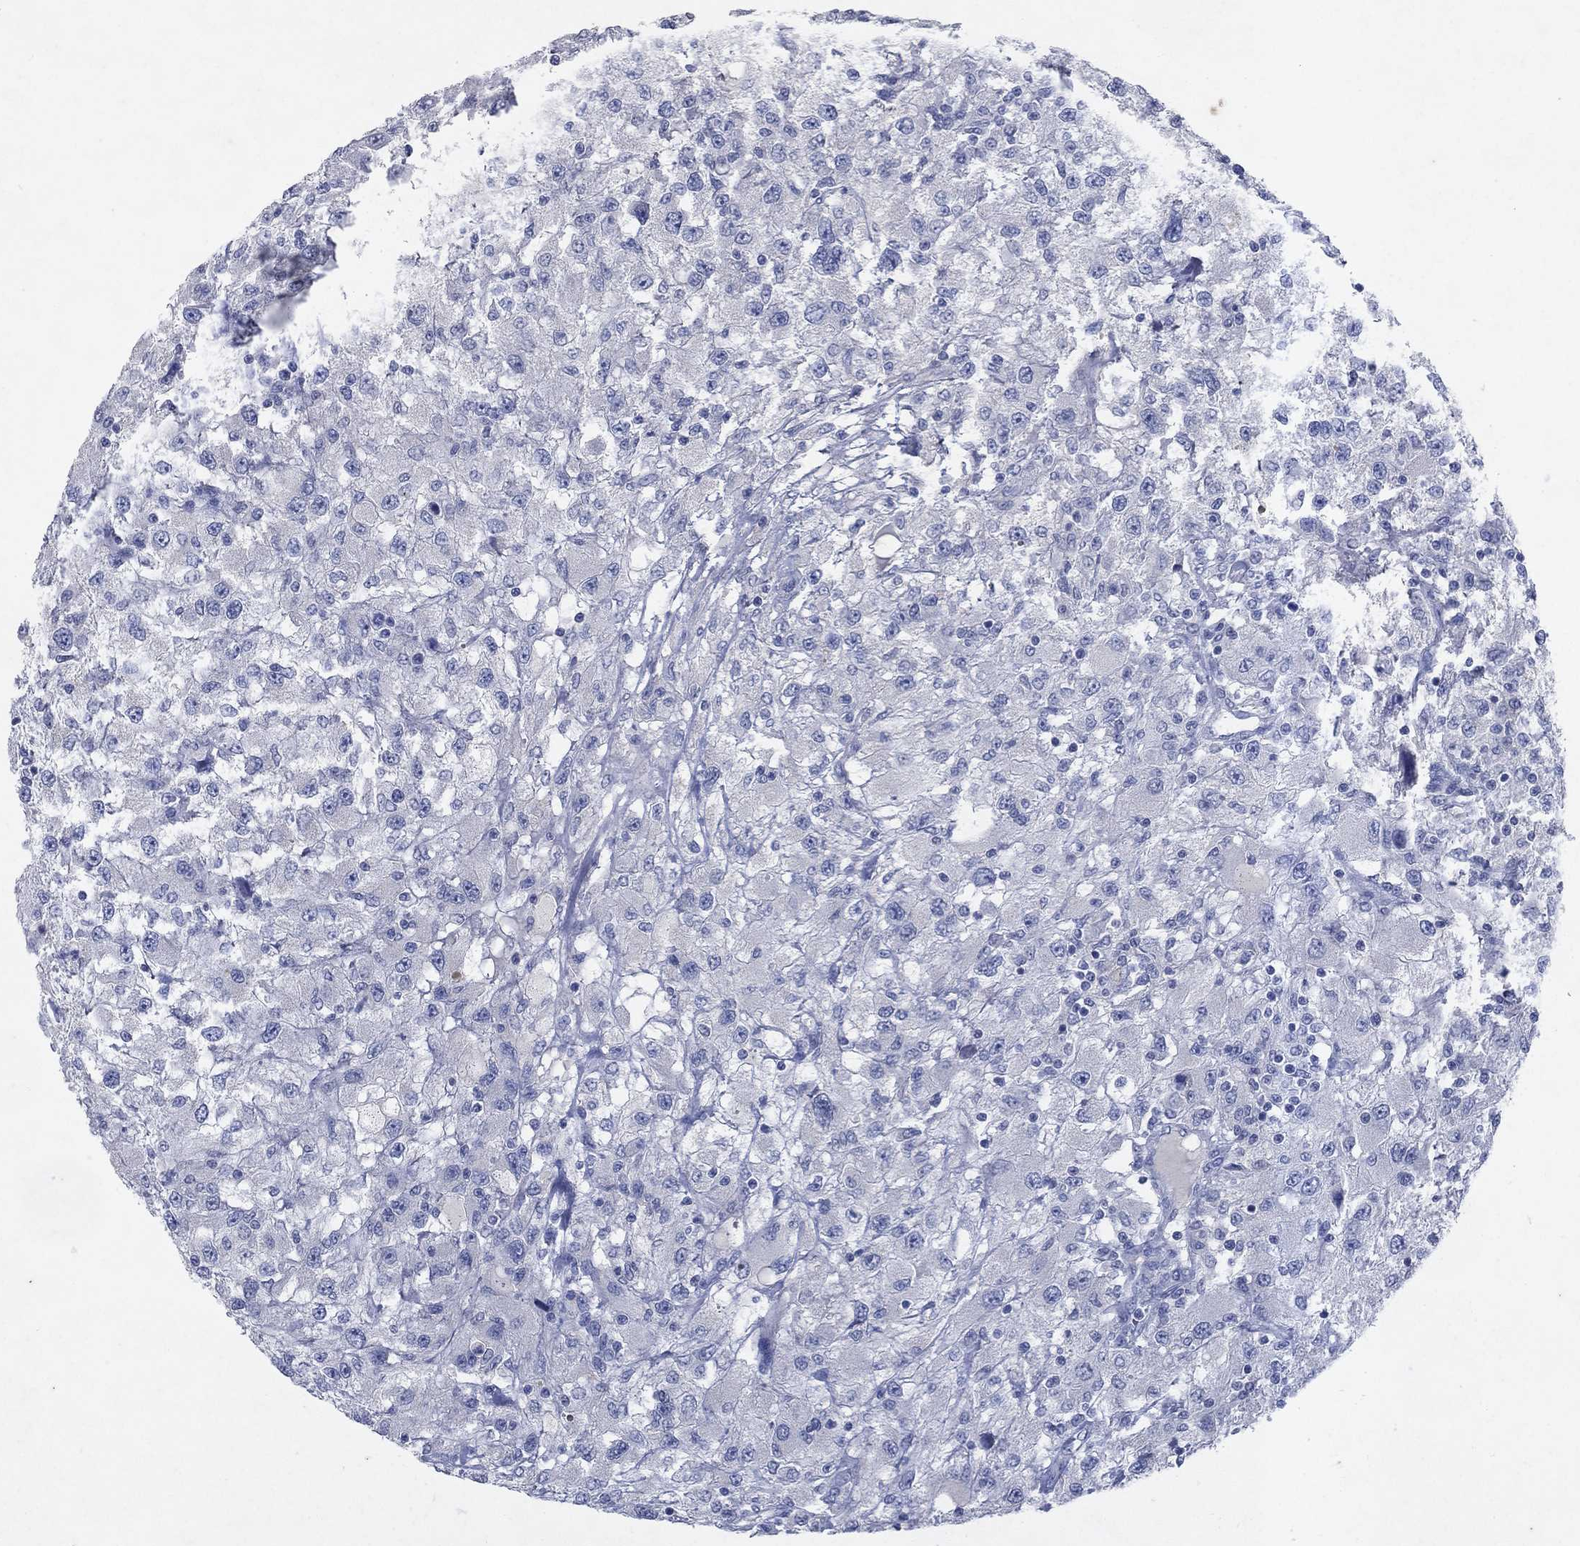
{"staining": {"intensity": "negative", "quantity": "none", "location": "none"}, "tissue": "renal cancer", "cell_type": "Tumor cells", "image_type": "cancer", "snomed": [{"axis": "morphology", "description": "Adenocarcinoma, NOS"}, {"axis": "topography", "description": "Kidney"}], "caption": "Tumor cells show no significant protein positivity in renal cancer.", "gene": "KRT40", "patient": {"sex": "female", "age": 67}}